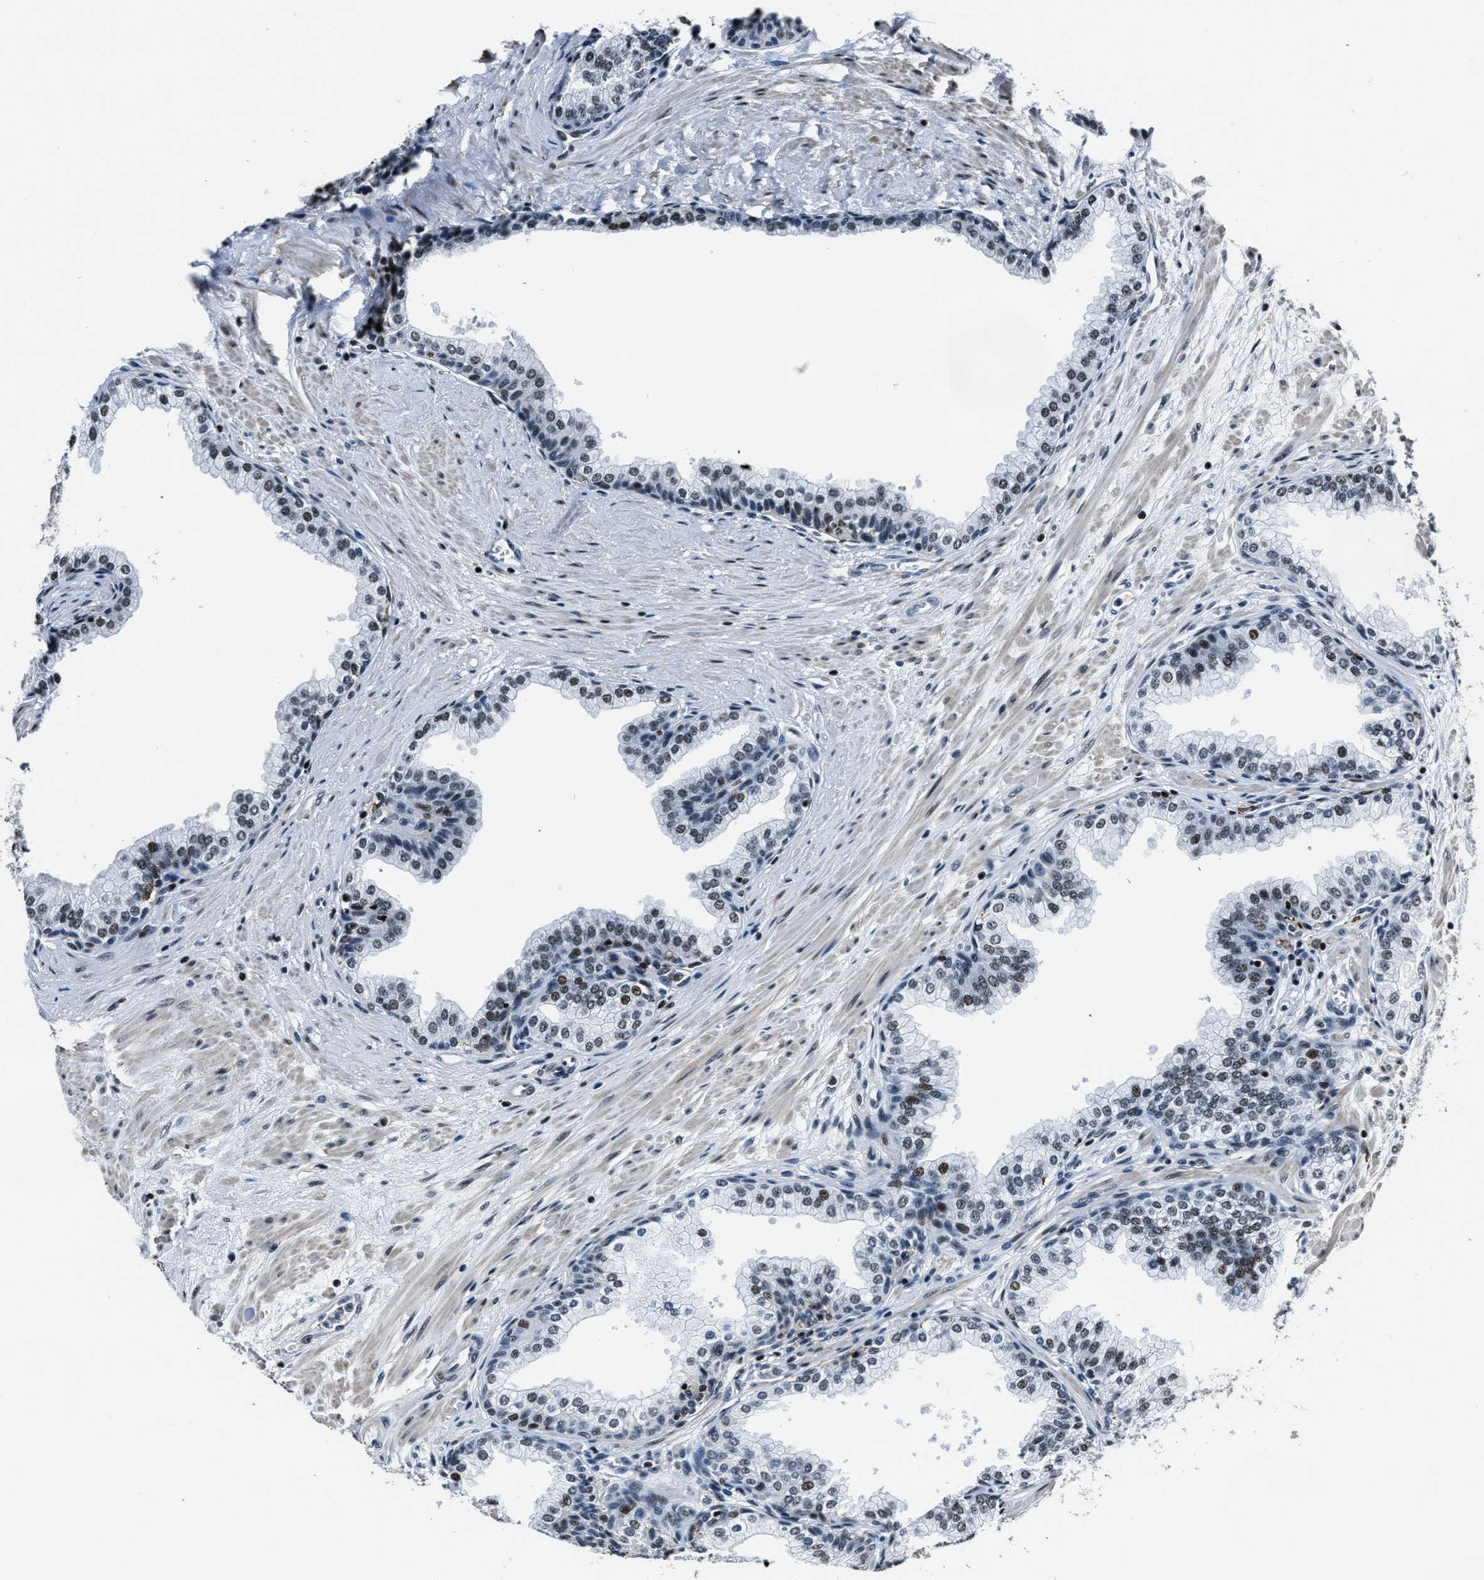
{"staining": {"intensity": "moderate", "quantity": "25%-75%", "location": "nuclear"}, "tissue": "prostate", "cell_type": "Glandular cells", "image_type": "normal", "snomed": [{"axis": "morphology", "description": "Normal tissue, NOS"}, {"axis": "morphology", "description": "Urothelial carcinoma, Low grade"}, {"axis": "topography", "description": "Urinary bladder"}, {"axis": "topography", "description": "Prostate"}], "caption": "A high-resolution micrograph shows immunohistochemistry (IHC) staining of unremarkable prostate, which demonstrates moderate nuclear staining in approximately 25%-75% of glandular cells. (IHC, brightfield microscopy, high magnification).", "gene": "PPIE", "patient": {"sex": "male", "age": 60}}